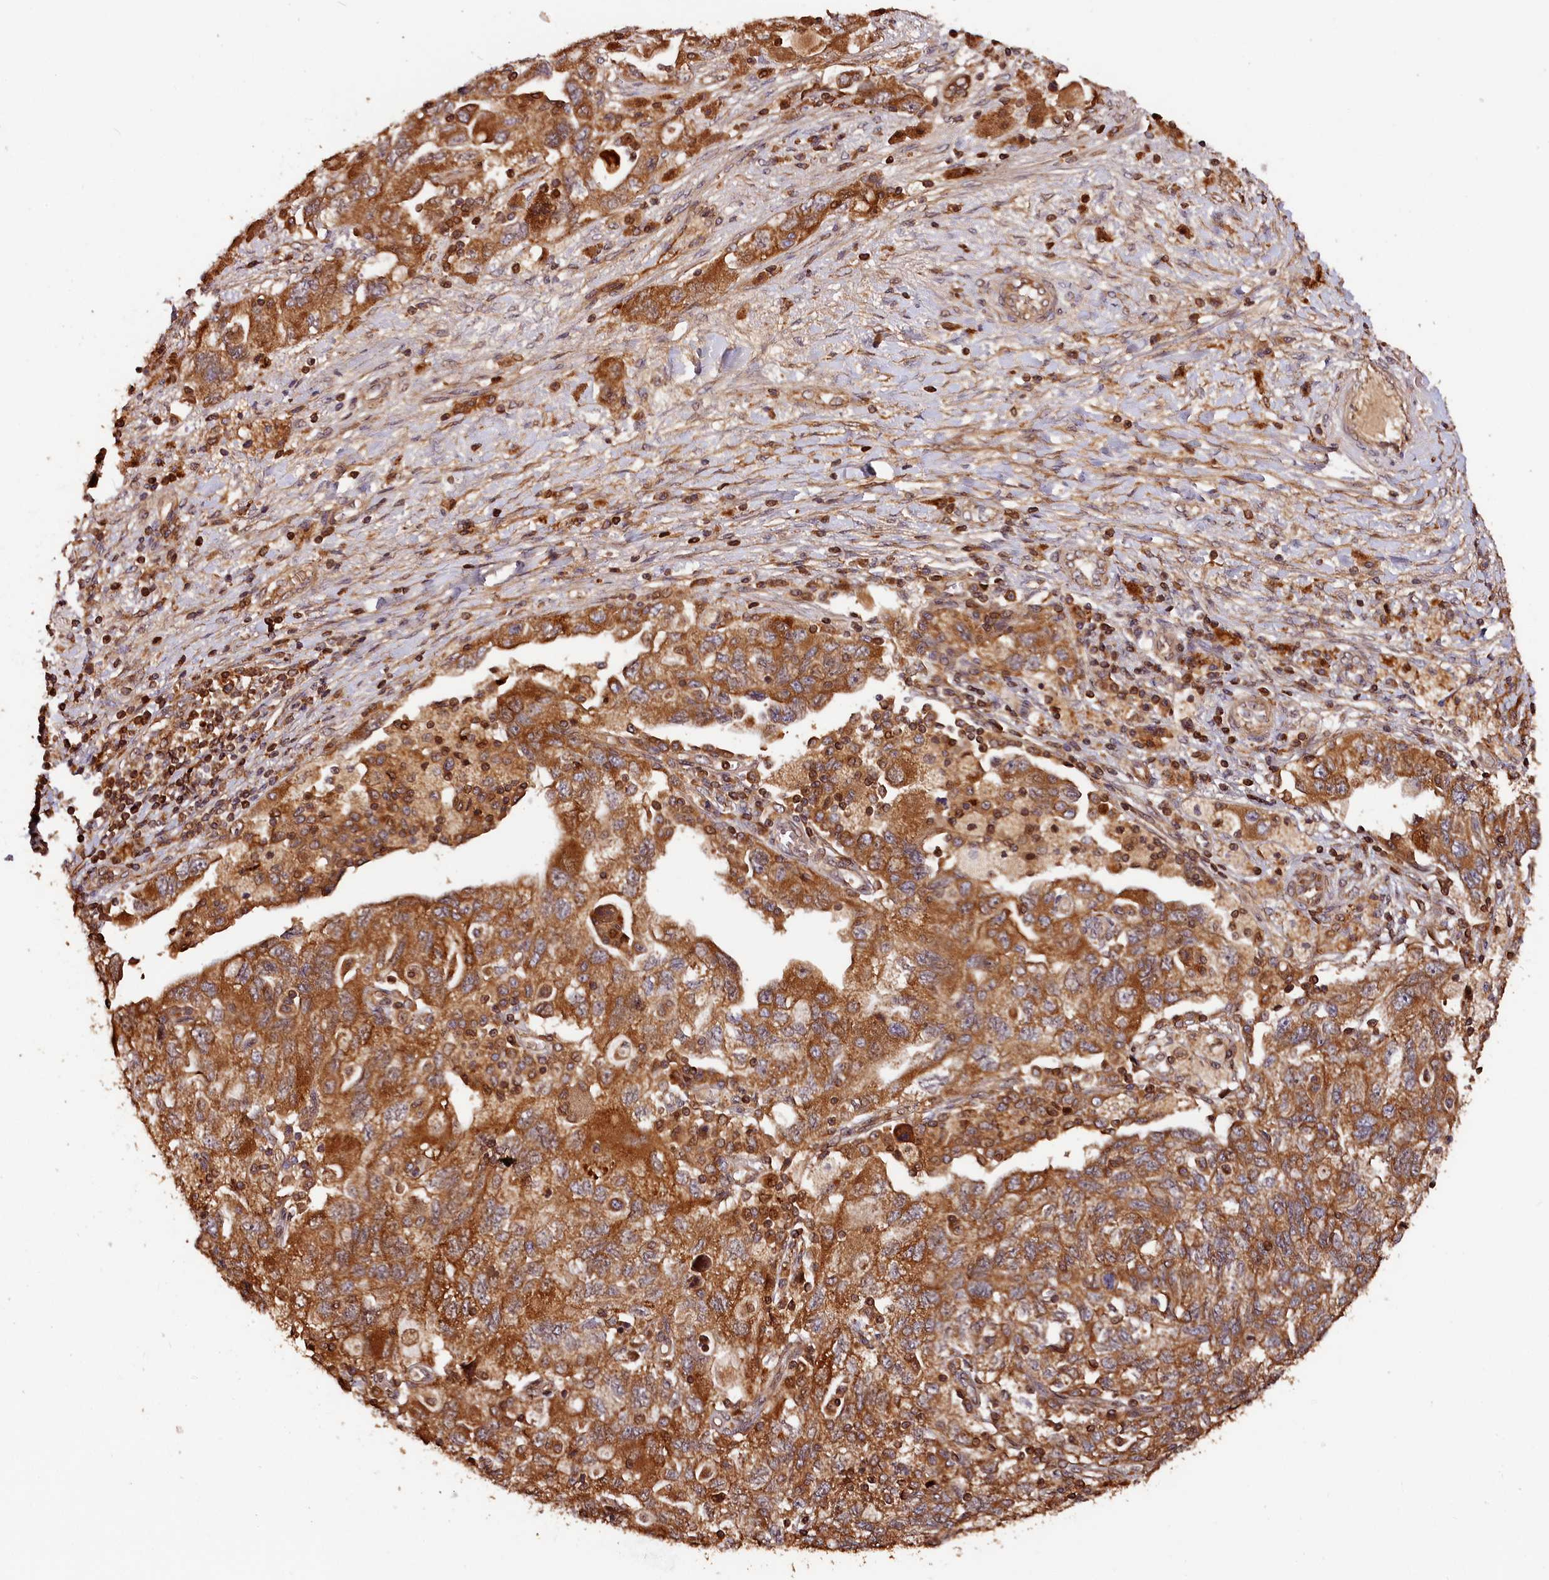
{"staining": {"intensity": "strong", "quantity": ">75%", "location": "cytoplasmic/membranous"}, "tissue": "ovarian cancer", "cell_type": "Tumor cells", "image_type": "cancer", "snomed": [{"axis": "morphology", "description": "Carcinoma, NOS"}, {"axis": "morphology", "description": "Cystadenocarcinoma, serous, NOS"}, {"axis": "topography", "description": "Ovary"}], "caption": "Immunohistochemistry (IHC) histopathology image of human serous cystadenocarcinoma (ovarian) stained for a protein (brown), which displays high levels of strong cytoplasmic/membranous staining in approximately >75% of tumor cells.", "gene": "HMOX2", "patient": {"sex": "female", "age": 69}}